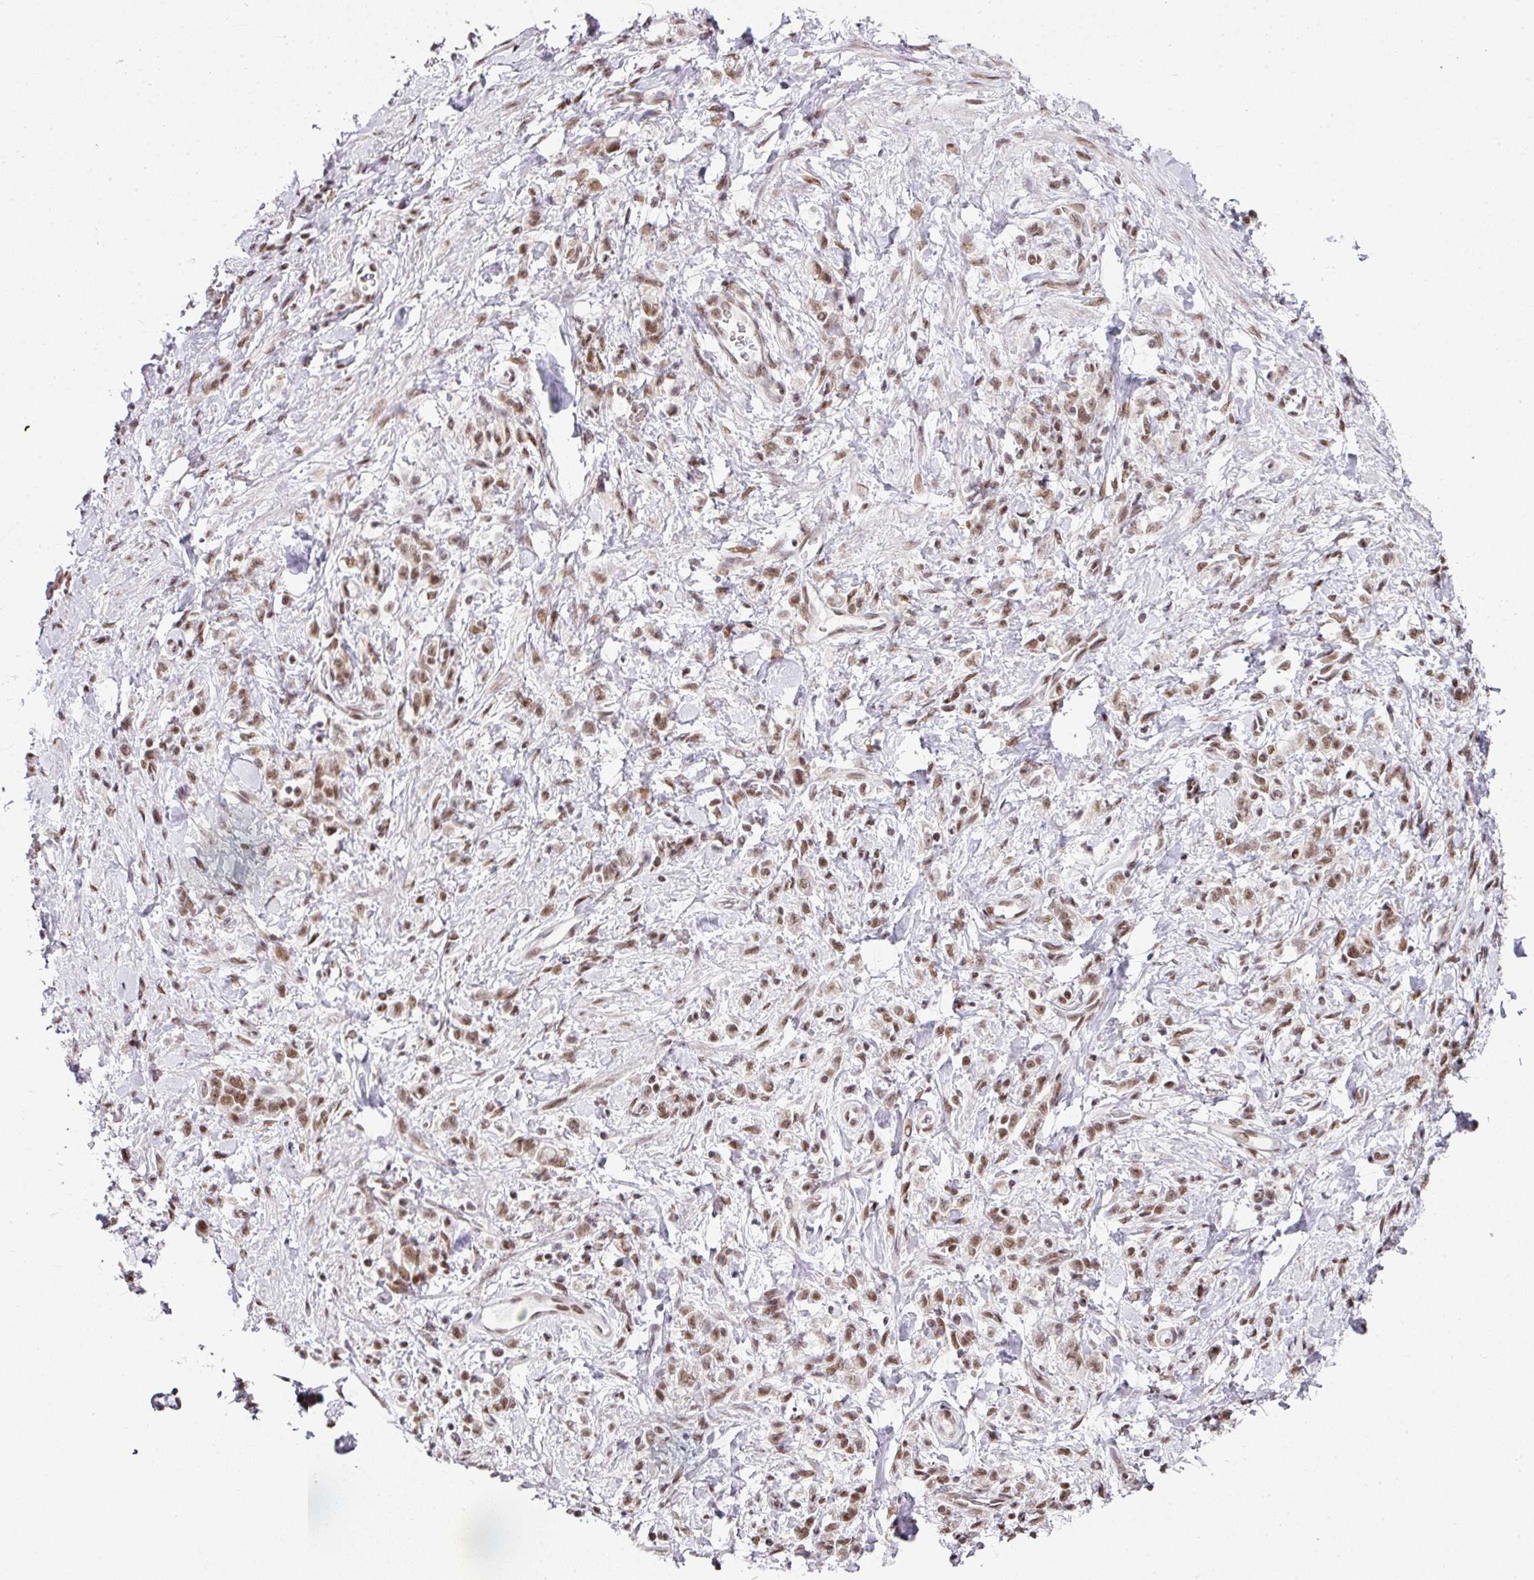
{"staining": {"intensity": "moderate", "quantity": ">75%", "location": "nuclear"}, "tissue": "stomach cancer", "cell_type": "Tumor cells", "image_type": "cancer", "snomed": [{"axis": "morphology", "description": "Adenocarcinoma, NOS"}, {"axis": "topography", "description": "Stomach"}], "caption": "Human stomach adenocarcinoma stained with a brown dye shows moderate nuclear positive positivity in about >75% of tumor cells.", "gene": "NFYA", "patient": {"sex": "male", "age": 77}}